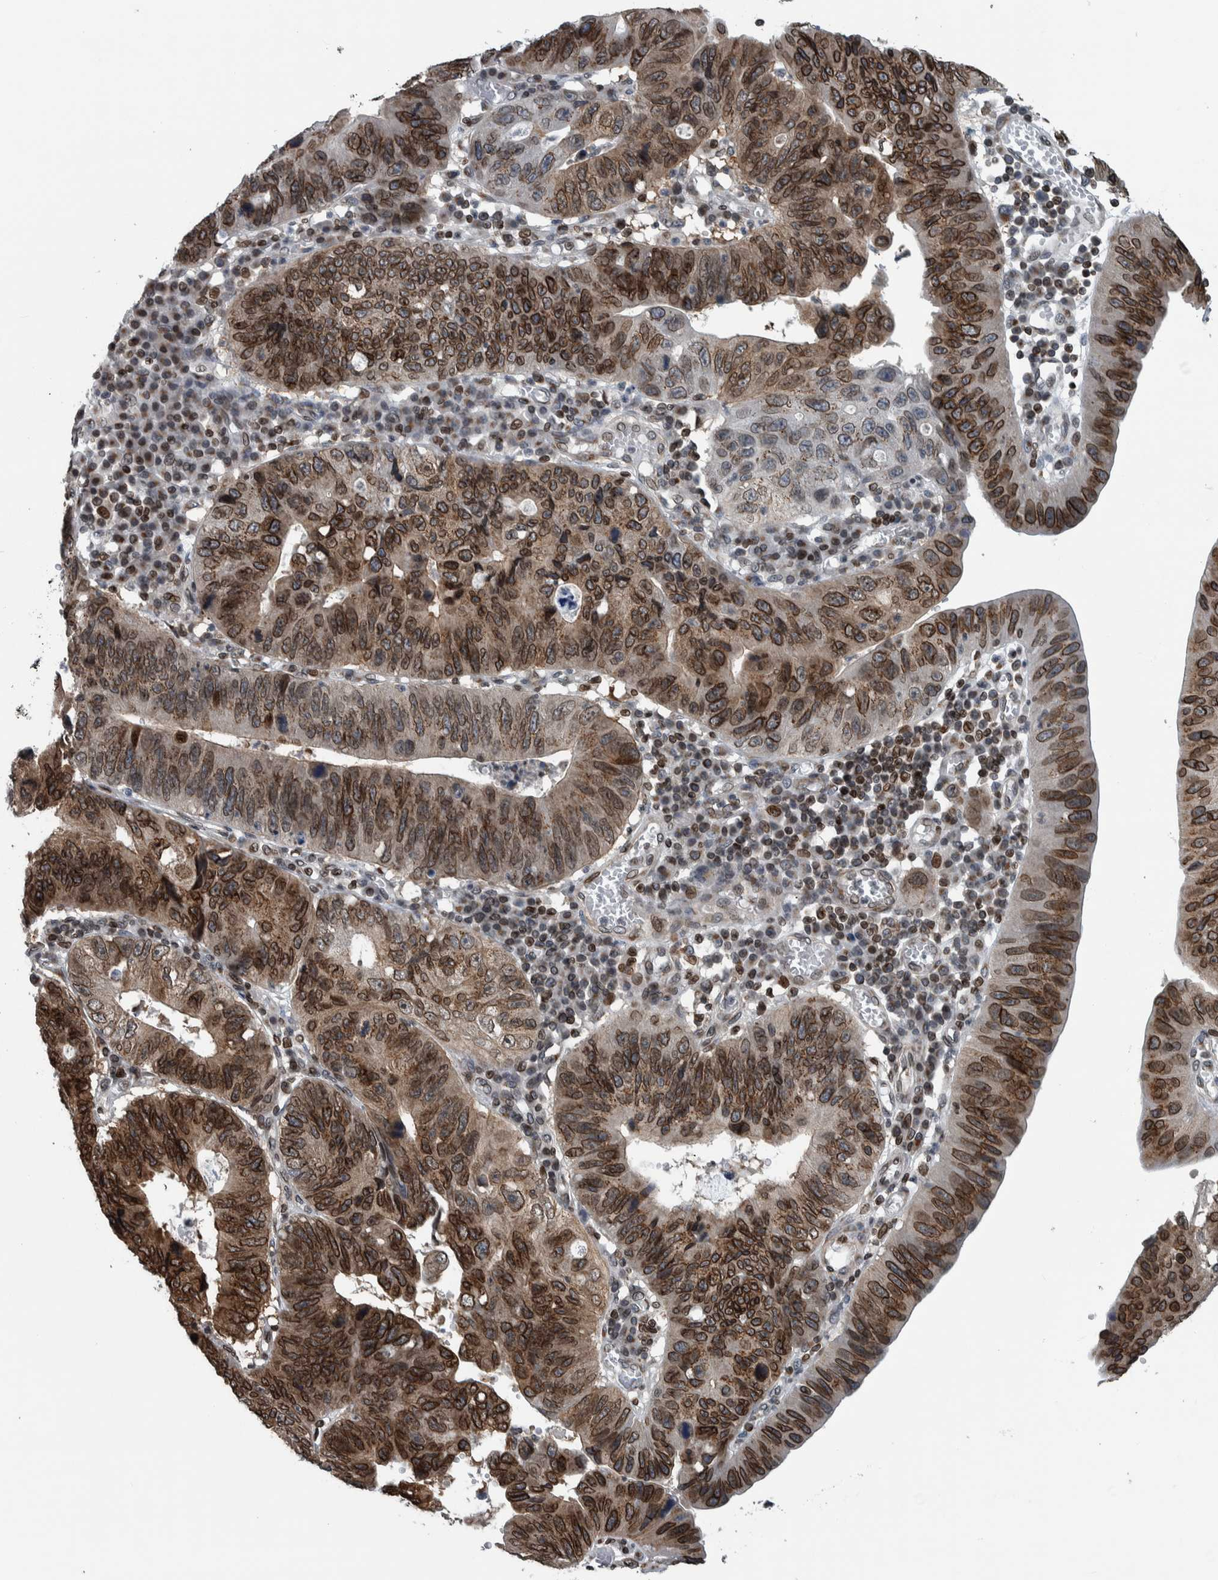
{"staining": {"intensity": "strong", "quantity": ">75%", "location": "cytoplasmic/membranous,nuclear"}, "tissue": "stomach cancer", "cell_type": "Tumor cells", "image_type": "cancer", "snomed": [{"axis": "morphology", "description": "Adenocarcinoma, NOS"}, {"axis": "topography", "description": "Stomach"}], "caption": "The immunohistochemical stain labels strong cytoplasmic/membranous and nuclear positivity in tumor cells of stomach adenocarcinoma tissue.", "gene": "FAM135B", "patient": {"sex": "male", "age": 59}}